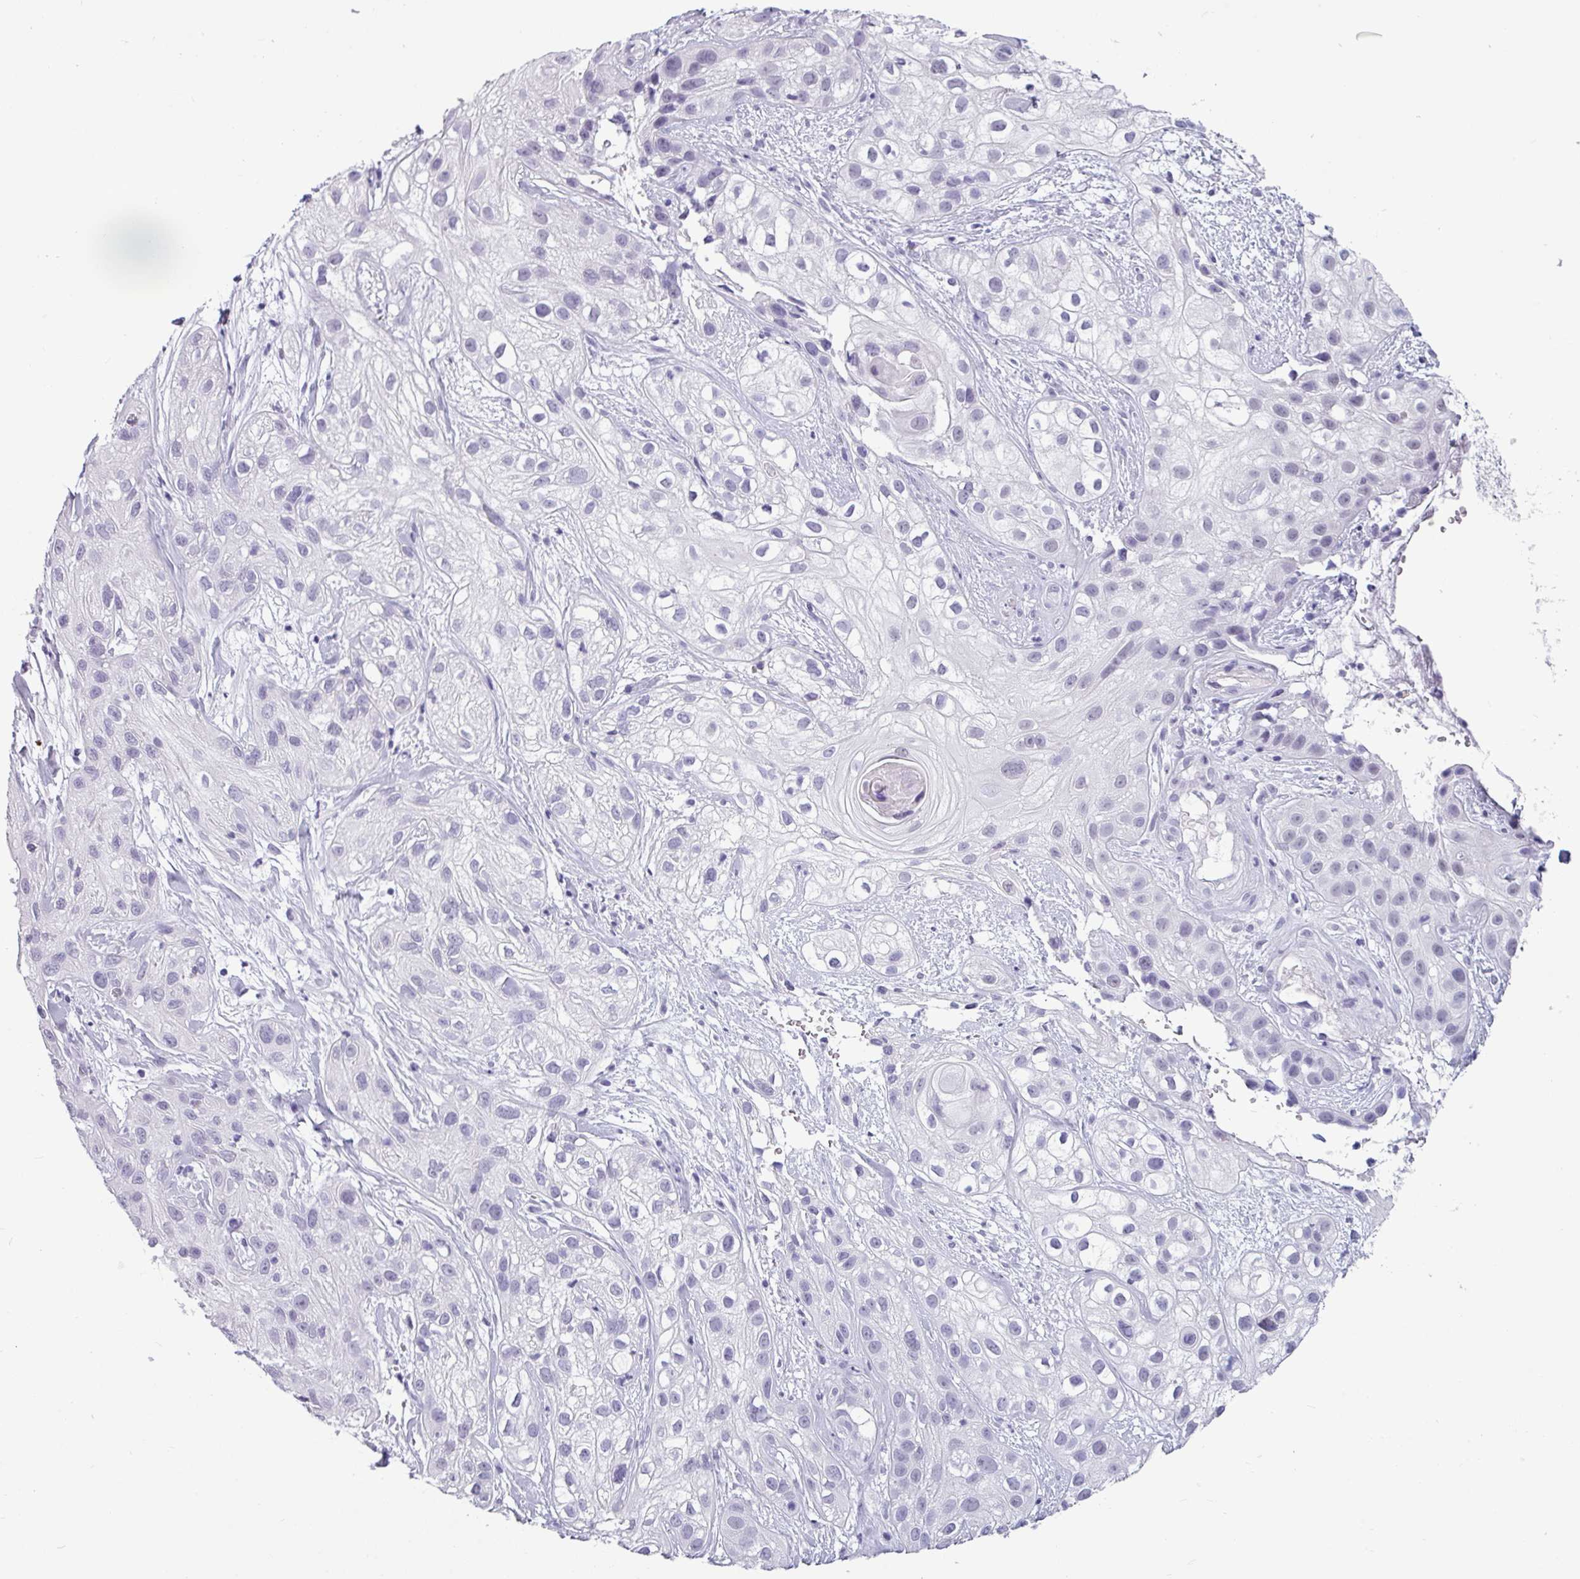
{"staining": {"intensity": "negative", "quantity": "none", "location": "none"}, "tissue": "skin cancer", "cell_type": "Tumor cells", "image_type": "cancer", "snomed": [{"axis": "morphology", "description": "Squamous cell carcinoma, NOS"}, {"axis": "topography", "description": "Skin"}], "caption": "The micrograph exhibits no significant expression in tumor cells of skin cancer.", "gene": "SRGAP1", "patient": {"sex": "male", "age": 82}}